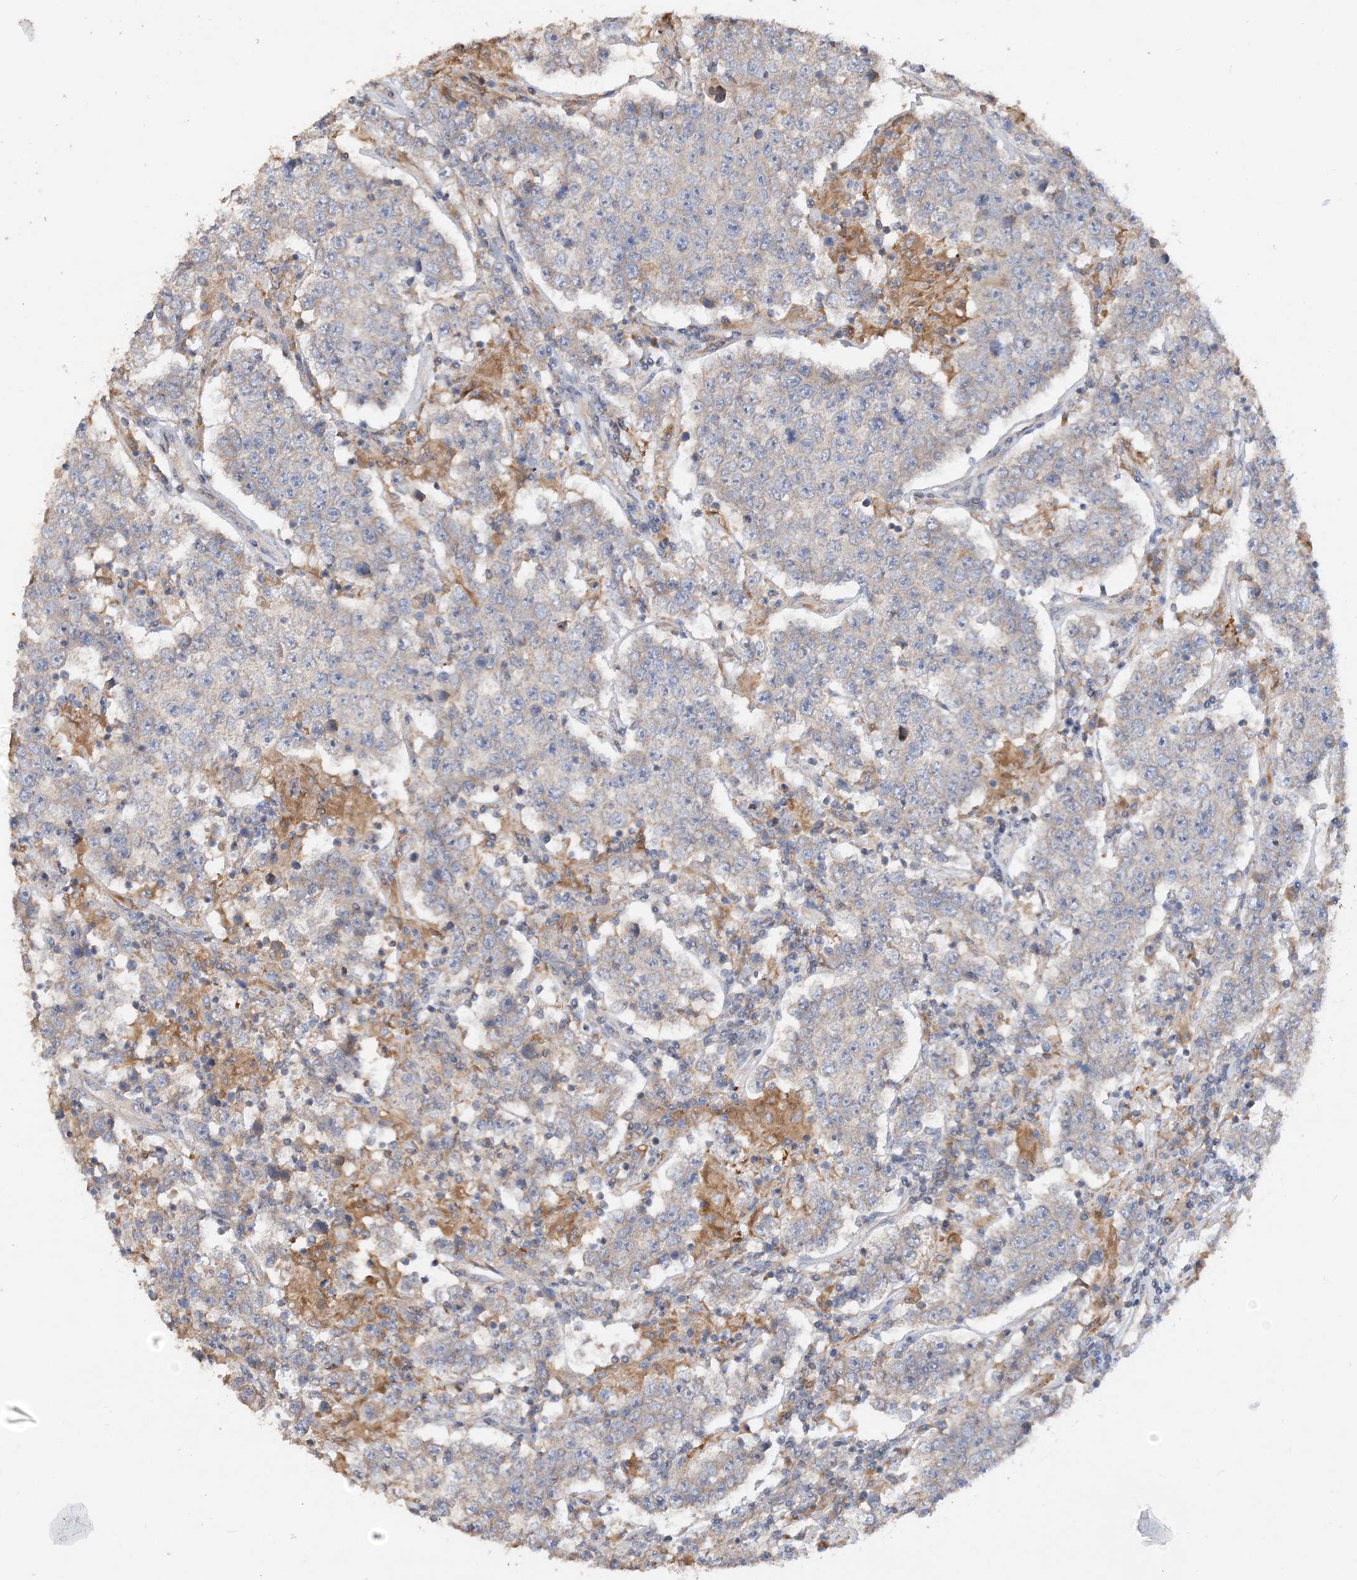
{"staining": {"intensity": "negative", "quantity": "none", "location": "none"}, "tissue": "testis cancer", "cell_type": "Tumor cells", "image_type": "cancer", "snomed": [{"axis": "morphology", "description": "Normal tissue, NOS"}, {"axis": "morphology", "description": "Urothelial carcinoma, High grade"}, {"axis": "morphology", "description": "Seminoma, NOS"}, {"axis": "morphology", "description": "Carcinoma, Embryonal, NOS"}, {"axis": "topography", "description": "Urinary bladder"}, {"axis": "topography", "description": "Testis"}], "caption": "An immunohistochemistry histopathology image of testis cancer (seminoma) is shown. There is no staining in tumor cells of testis cancer (seminoma).", "gene": "GRINA", "patient": {"sex": "male", "age": 41}}